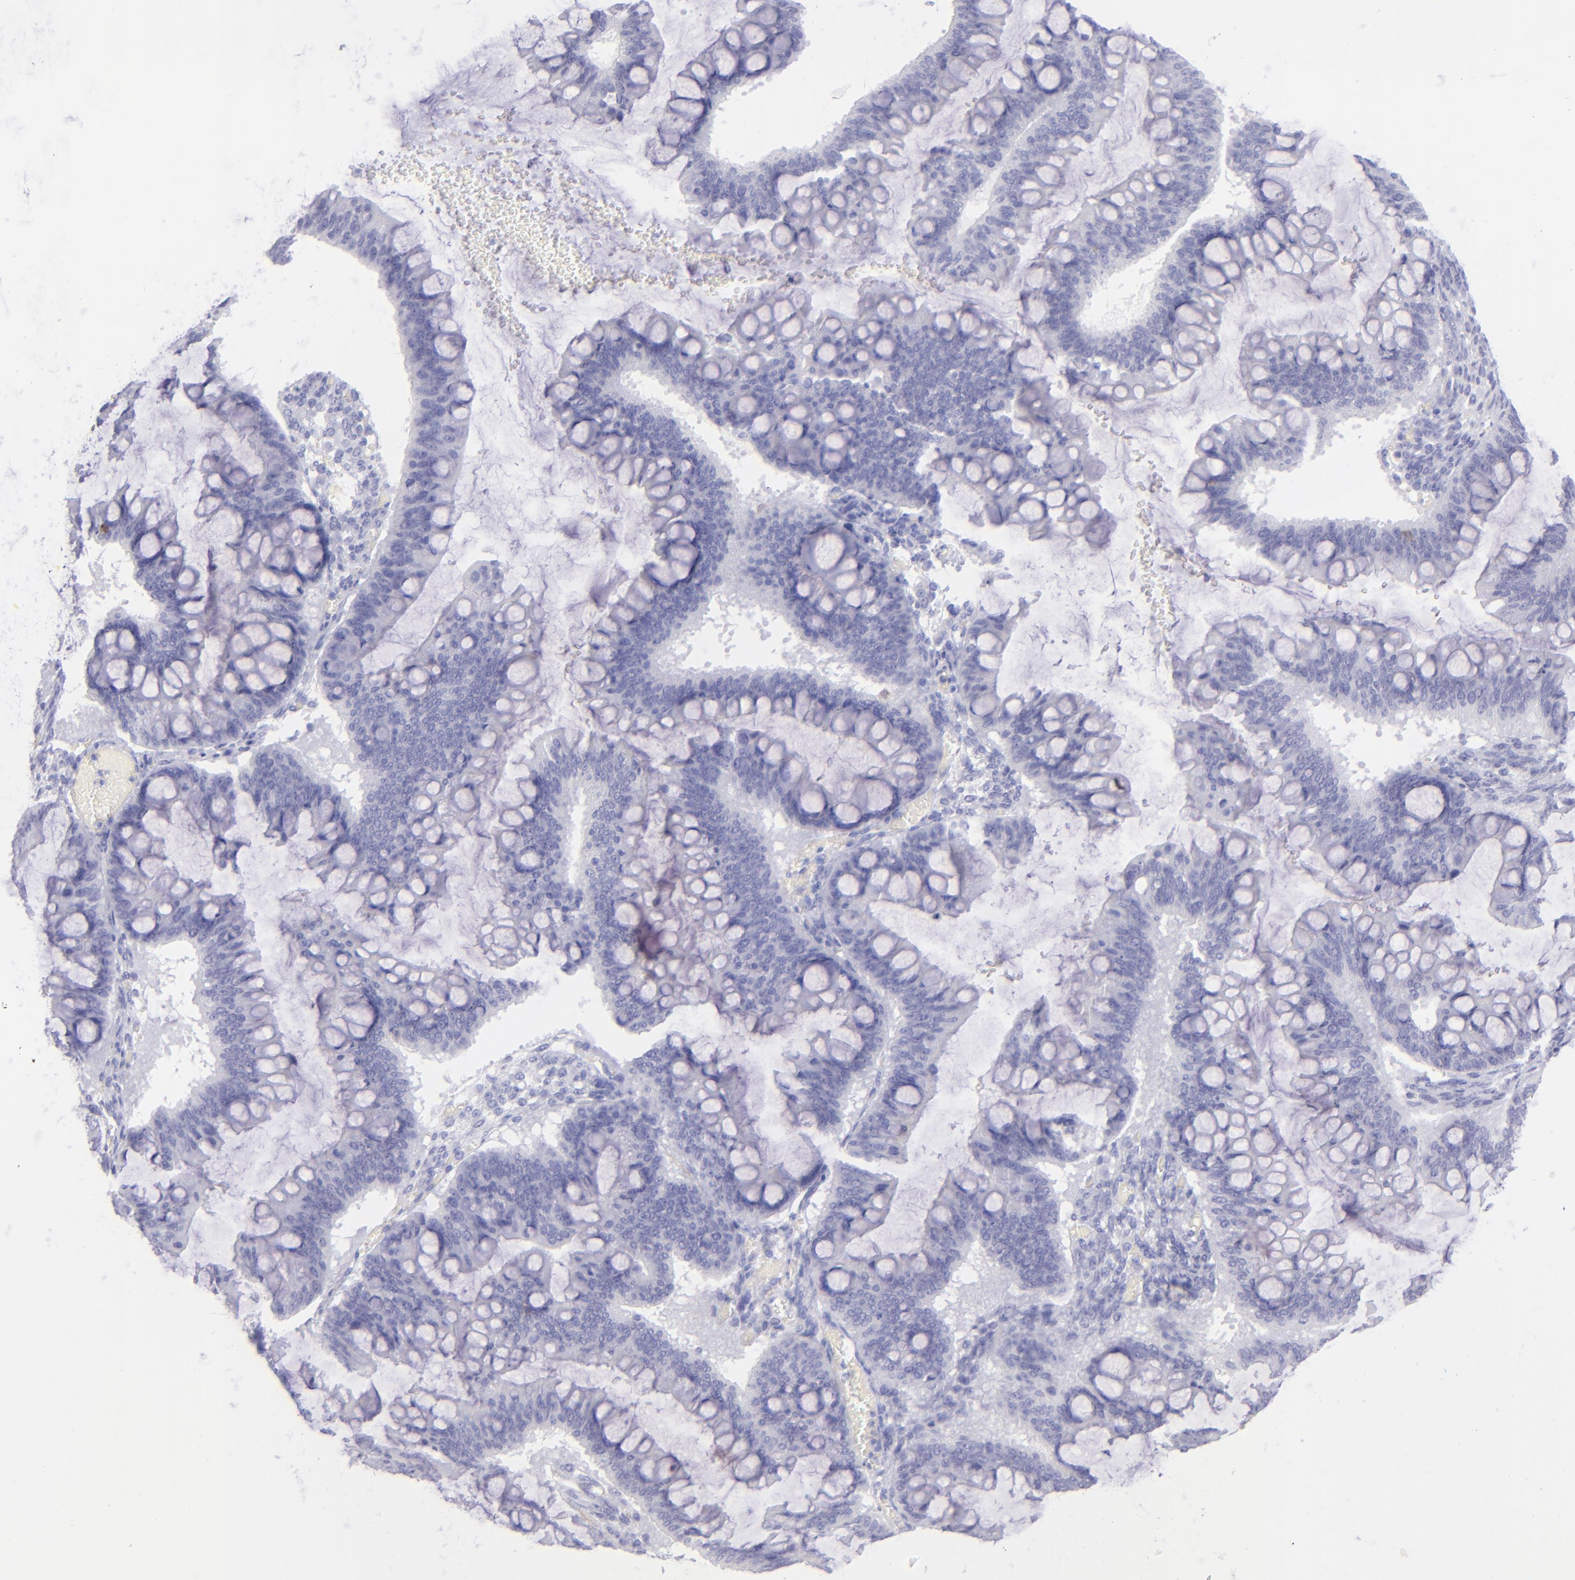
{"staining": {"intensity": "negative", "quantity": "none", "location": "none"}, "tissue": "ovarian cancer", "cell_type": "Tumor cells", "image_type": "cancer", "snomed": [{"axis": "morphology", "description": "Cystadenocarcinoma, mucinous, NOS"}, {"axis": "topography", "description": "Ovary"}], "caption": "The photomicrograph reveals no significant staining in tumor cells of ovarian cancer (mucinous cystadenocarcinoma).", "gene": "CD69", "patient": {"sex": "female", "age": 73}}